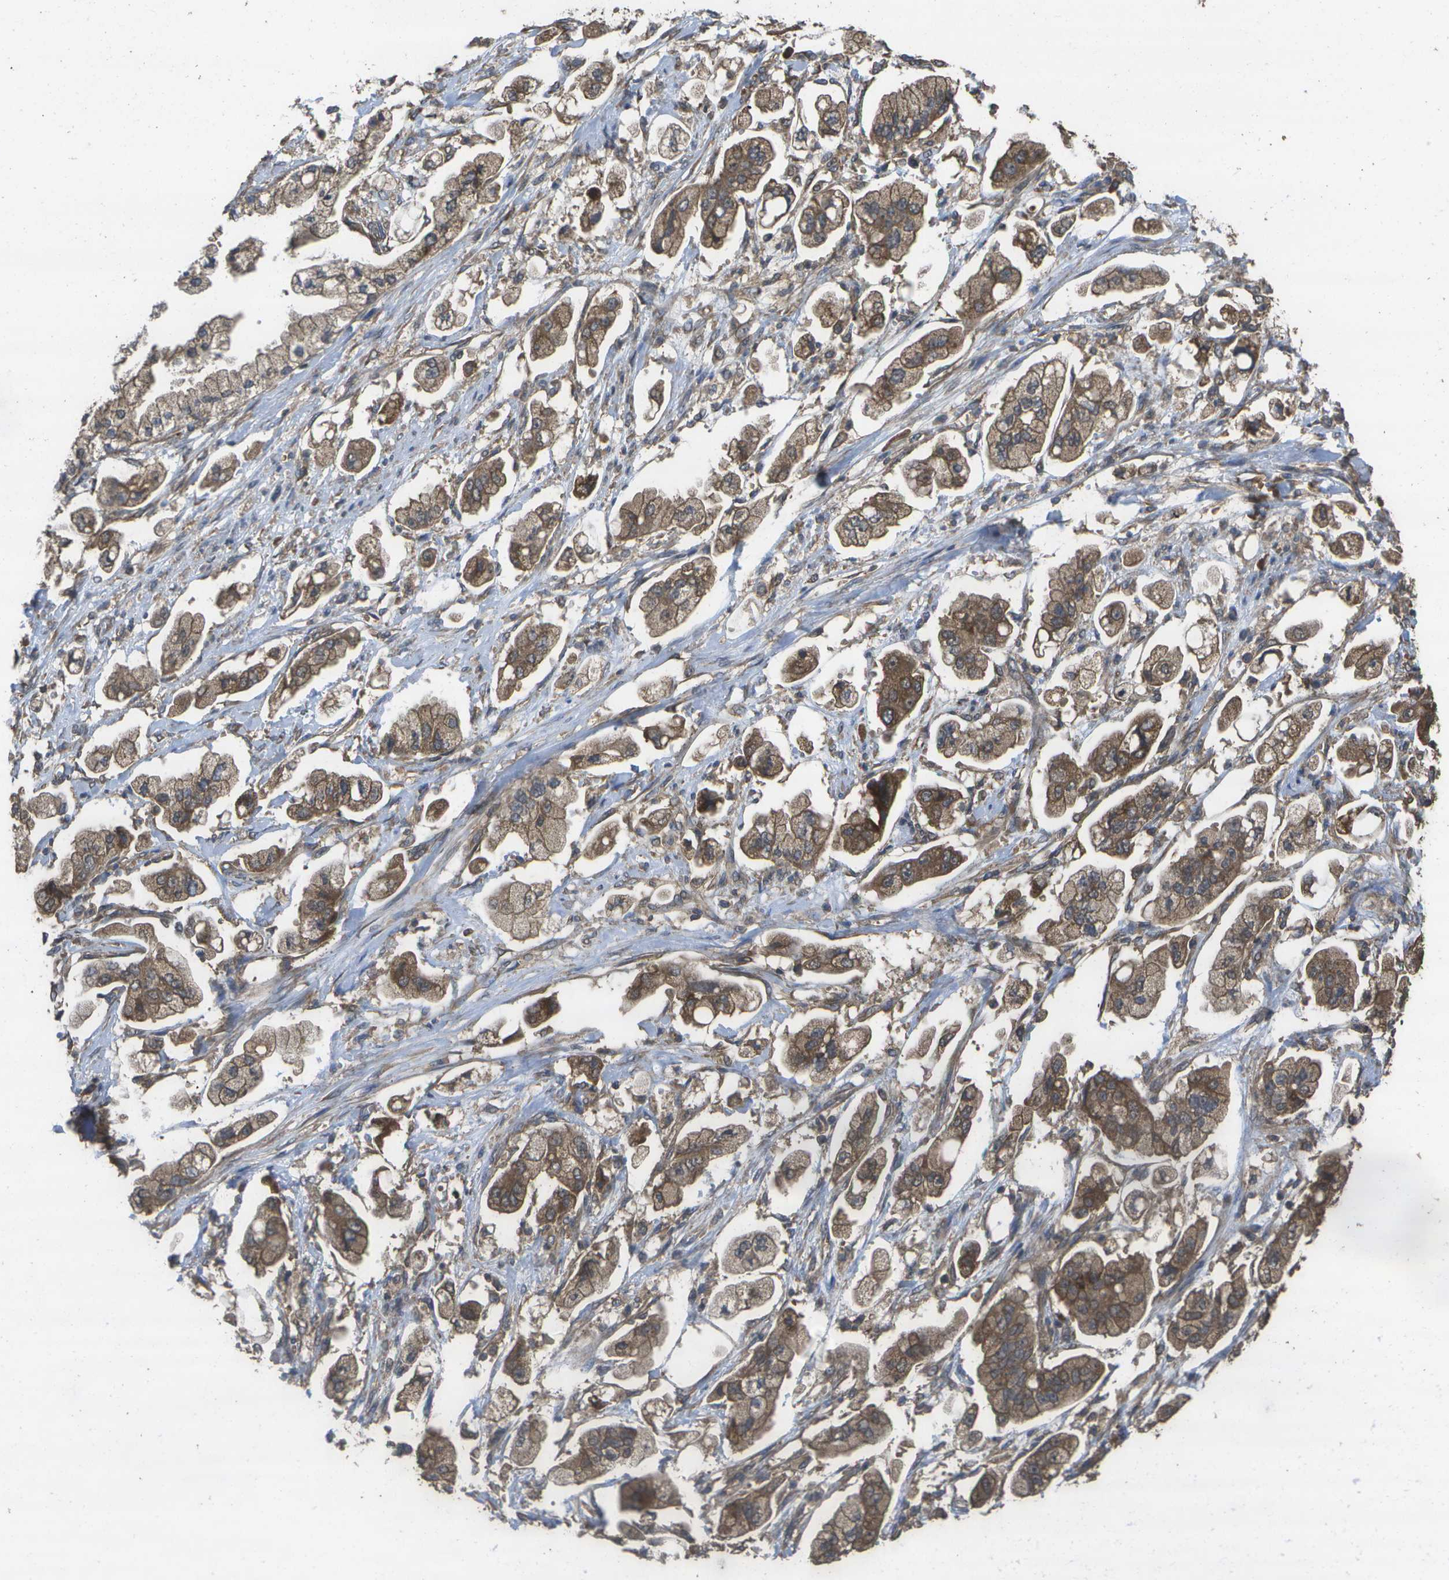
{"staining": {"intensity": "moderate", "quantity": ">75%", "location": "cytoplasmic/membranous"}, "tissue": "stomach cancer", "cell_type": "Tumor cells", "image_type": "cancer", "snomed": [{"axis": "morphology", "description": "Adenocarcinoma, NOS"}, {"axis": "topography", "description": "Stomach"}], "caption": "This micrograph displays IHC staining of stomach adenocarcinoma, with medium moderate cytoplasmic/membranous expression in approximately >75% of tumor cells.", "gene": "SACS", "patient": {"sex": "male", "age": 62}}